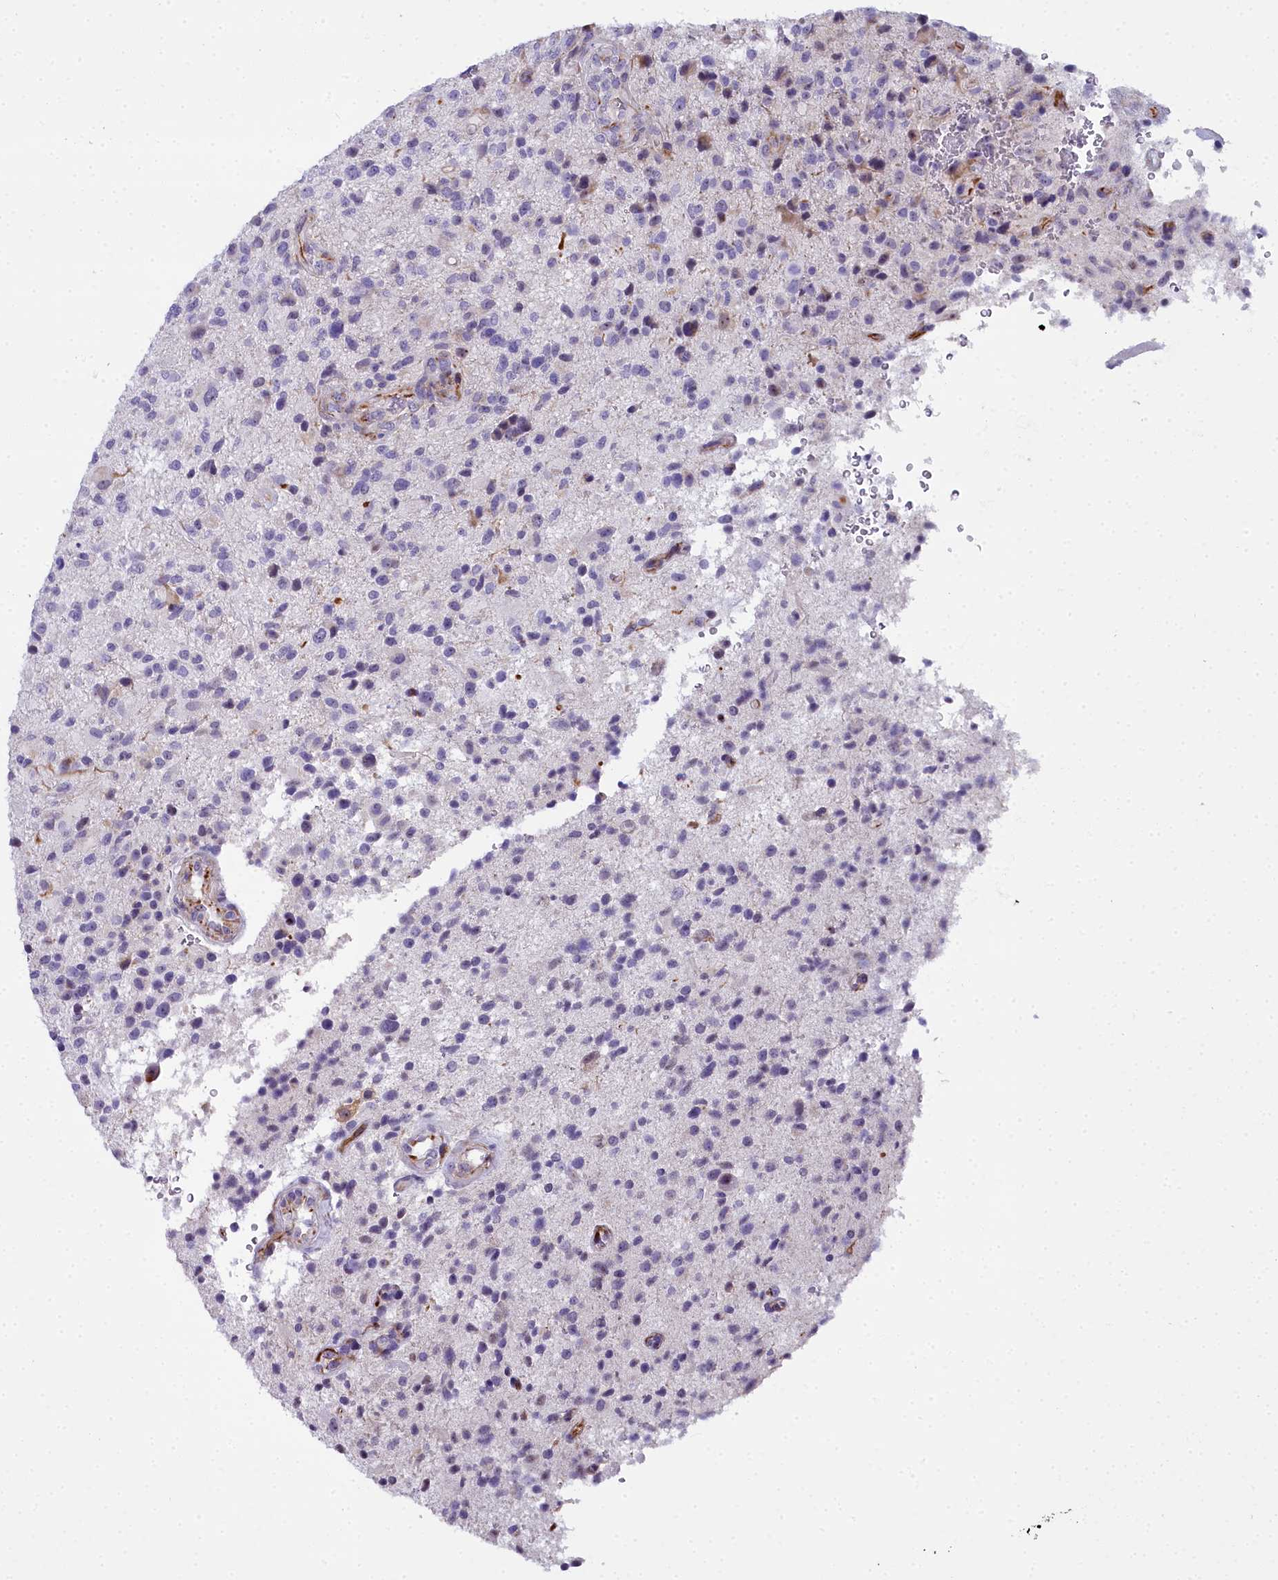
{"staining": {"intensity": "negative", "quantity": "none", "location": "none"}, "tissue": "glioma", "cell_type": "Tumor cells", "image_type": "cancer", "snomed": [{"axis": "morphology", "description": "Glioma, malignant, High grade"}, {"axis": "topography", "description": "Brain"}], "caption": "The micrograph exhibits no significant positivity in tumor cells of glioma.", "gene": "TIMM22", "patient": {"sex": "male", "age": 47}}